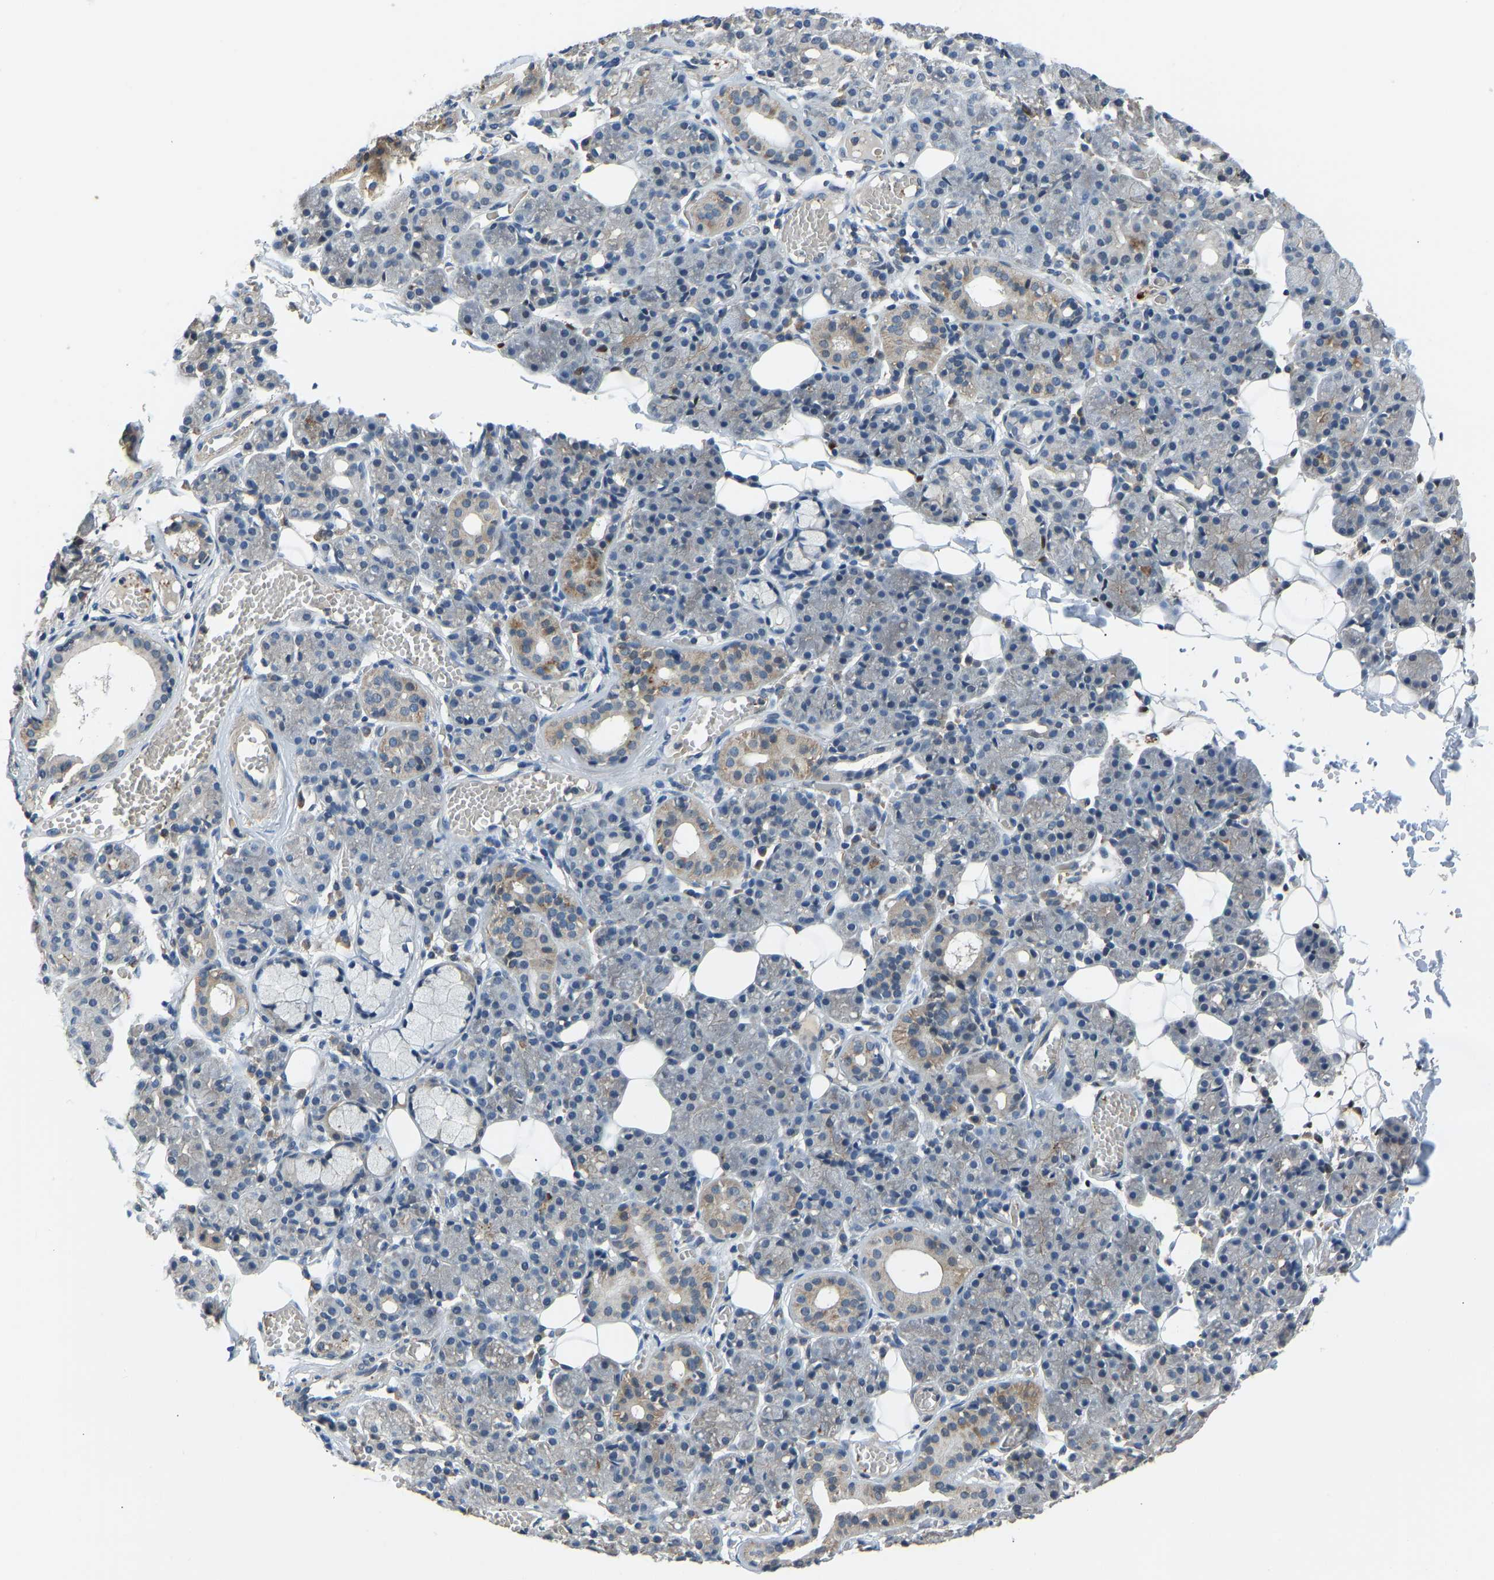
{"staining": {"intensity": "moderate", "quantity": "<25%", "location": "cytoplasmic/membranous,nuclear"}, "tissue": "salivary gland", "cell_type": "Glandular cells", "image_type": "normal", "snomed": [{"axis": "morphology", "description": "Normal tissue, NOS"}, {"axis": "topography", "description": "Salivary gland"}], "caption": "Protein expression analysis of benign salivary gland reveals moderate cytoplasmic/membranous,nuclear staining in approximately <25% of glandular cells.", "gene": "FOS", "patient": {"sex": "male", "age": 63}}